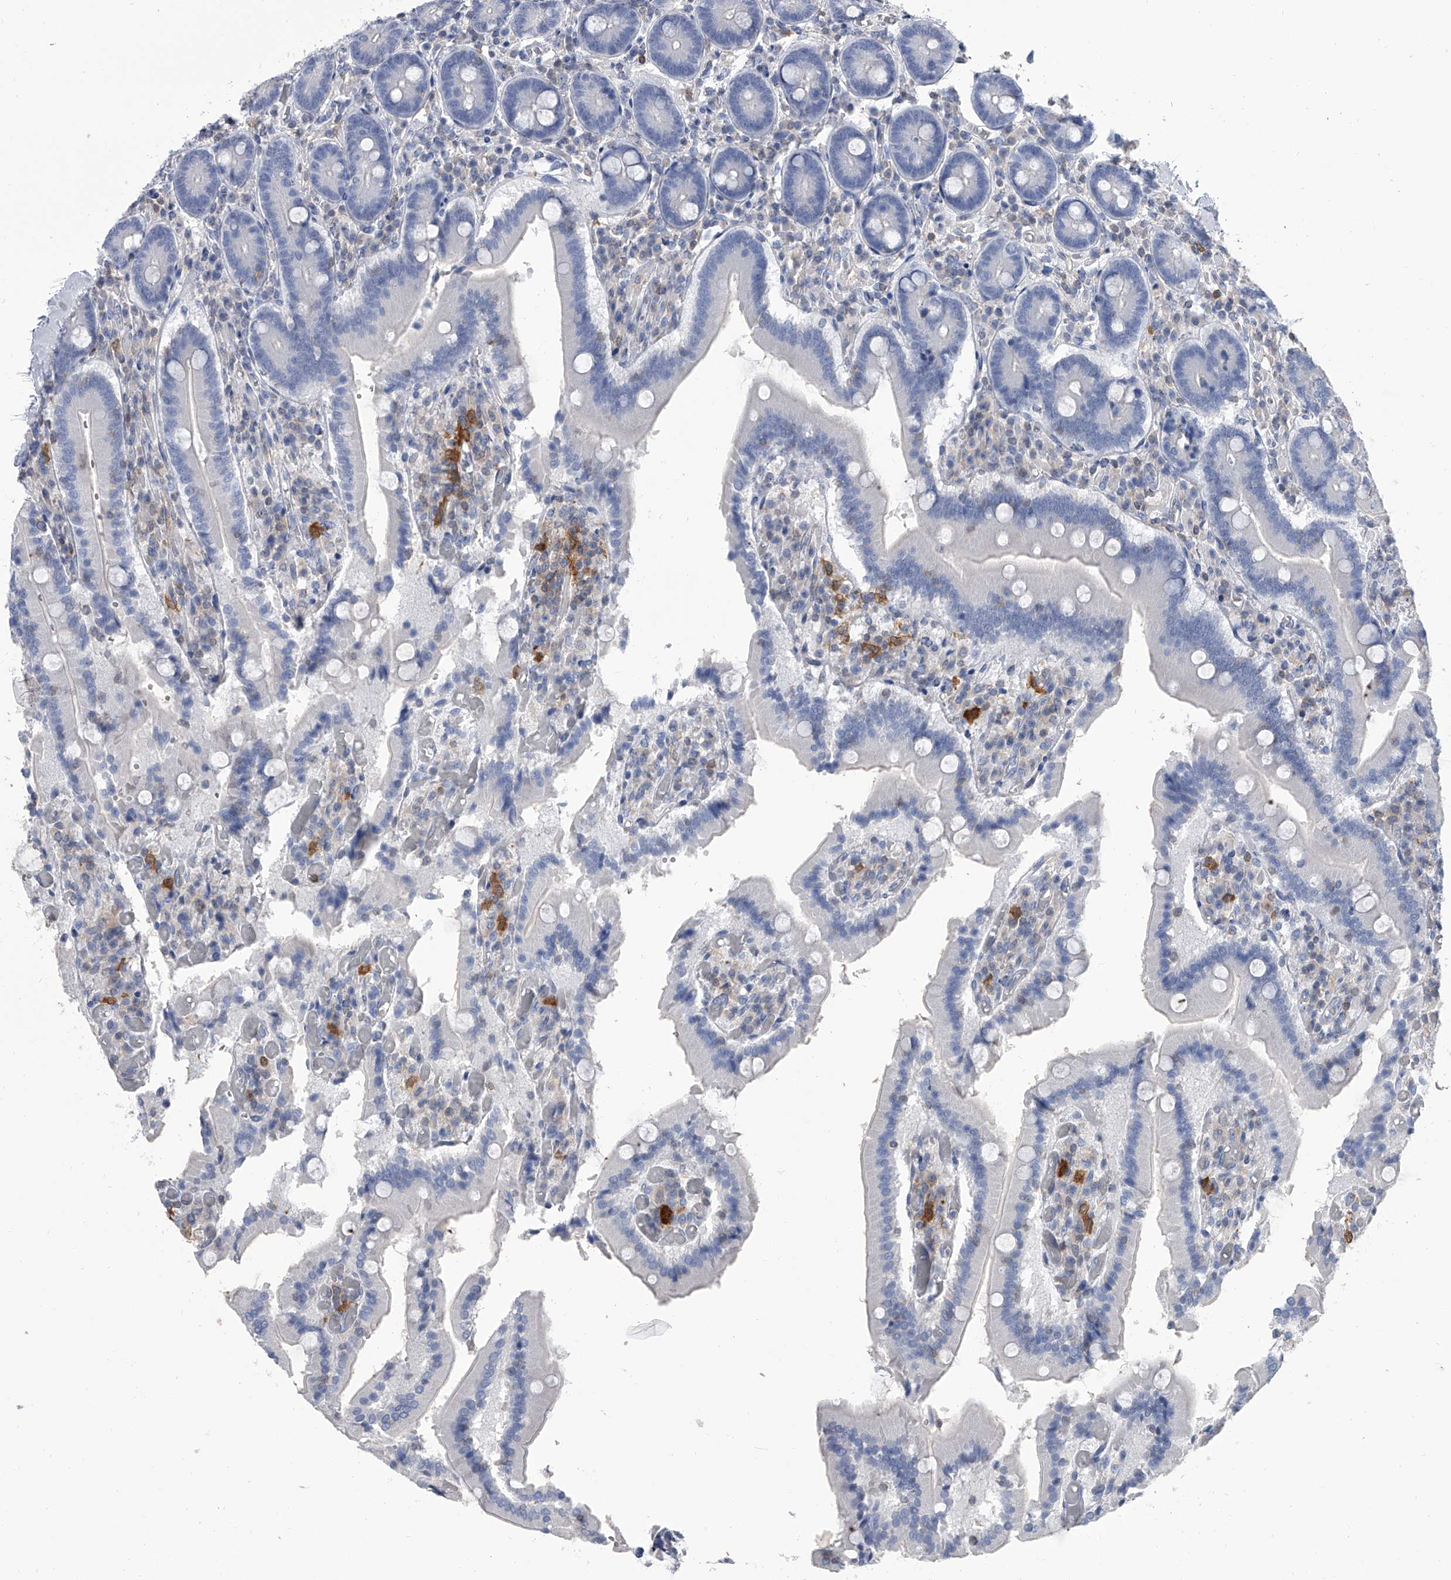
{"staining": {"intensity": "negative", "quantity": "none", "location": "none"}, "tissue": "duodenum", "cell_type": "Glandular cells", "image_type": "normal", "snomed": [{"axis": "morphology", "description": "Normal tissue, NOS"}, {"axis": "topography", "description": "Duodenum"}], "caption": "Immunohistochemistry (IHC) histopathology image of unremarkable duodenum: duodenum stained with DAB (3,3'-diaminobenzidine) shows no significant protein staining in glandular cells. (DAB (3,3'-diaminobenzidine) IHC, high magnification).", "gene": "SERPINB9", "patient": {"sex": "female", "age": 62}}